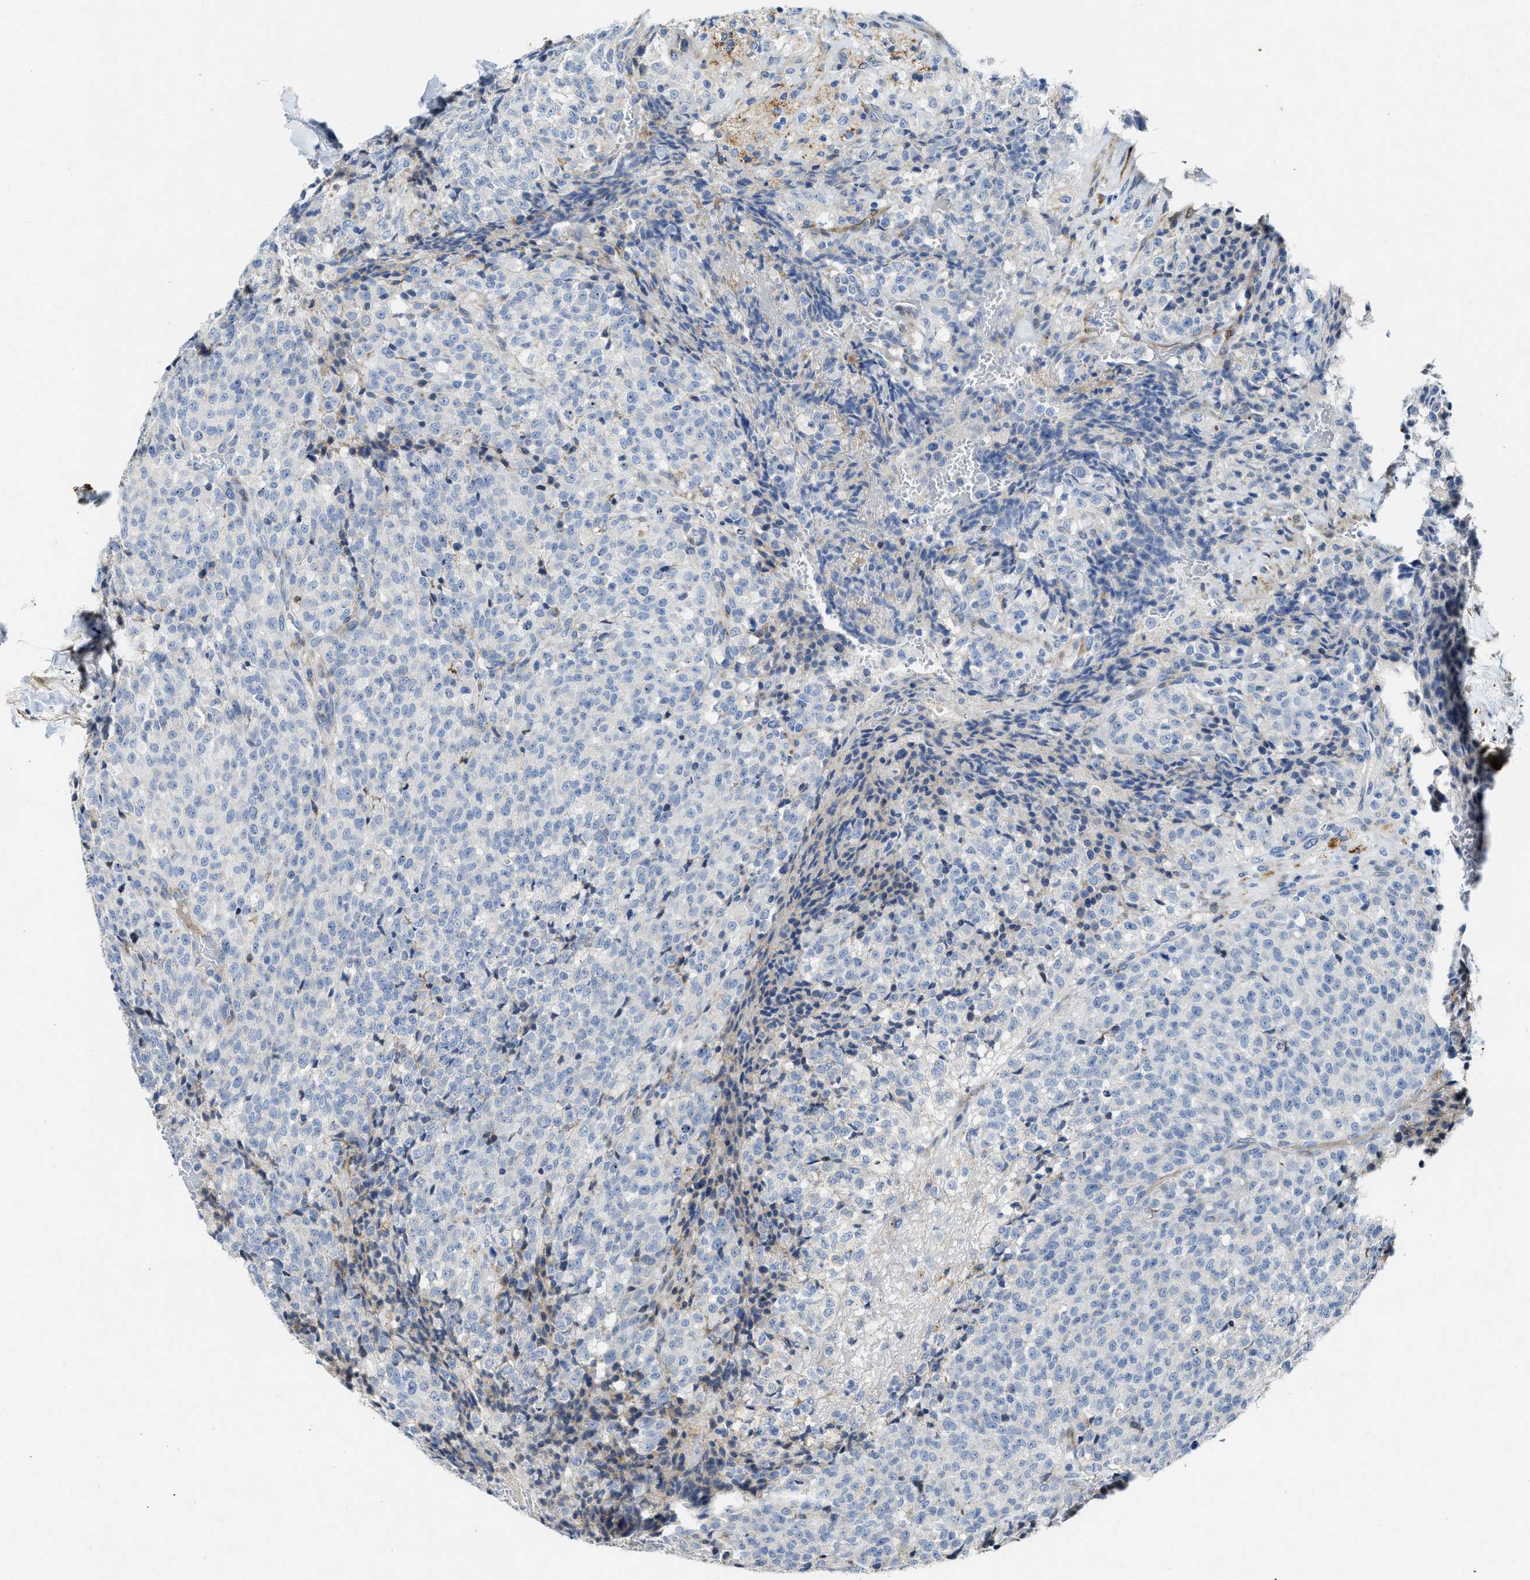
{"staining": {"intensity": "negative", "quantity": "none", "location": "none"}, "tissue": "testis cancer", "cell_type": "Tumor cells", "image_type": "cancer", "snomed": [{"axis": "morphology", "description": "Seminoma, NOS"}, {"axis": "topography", "description": "Testis"}], "caption": "The micrograph shows no staining of tumor cells in testis cancer (seminoma).", "gene": "ASS1", "patient": {"sex": "male", "age": 59}}